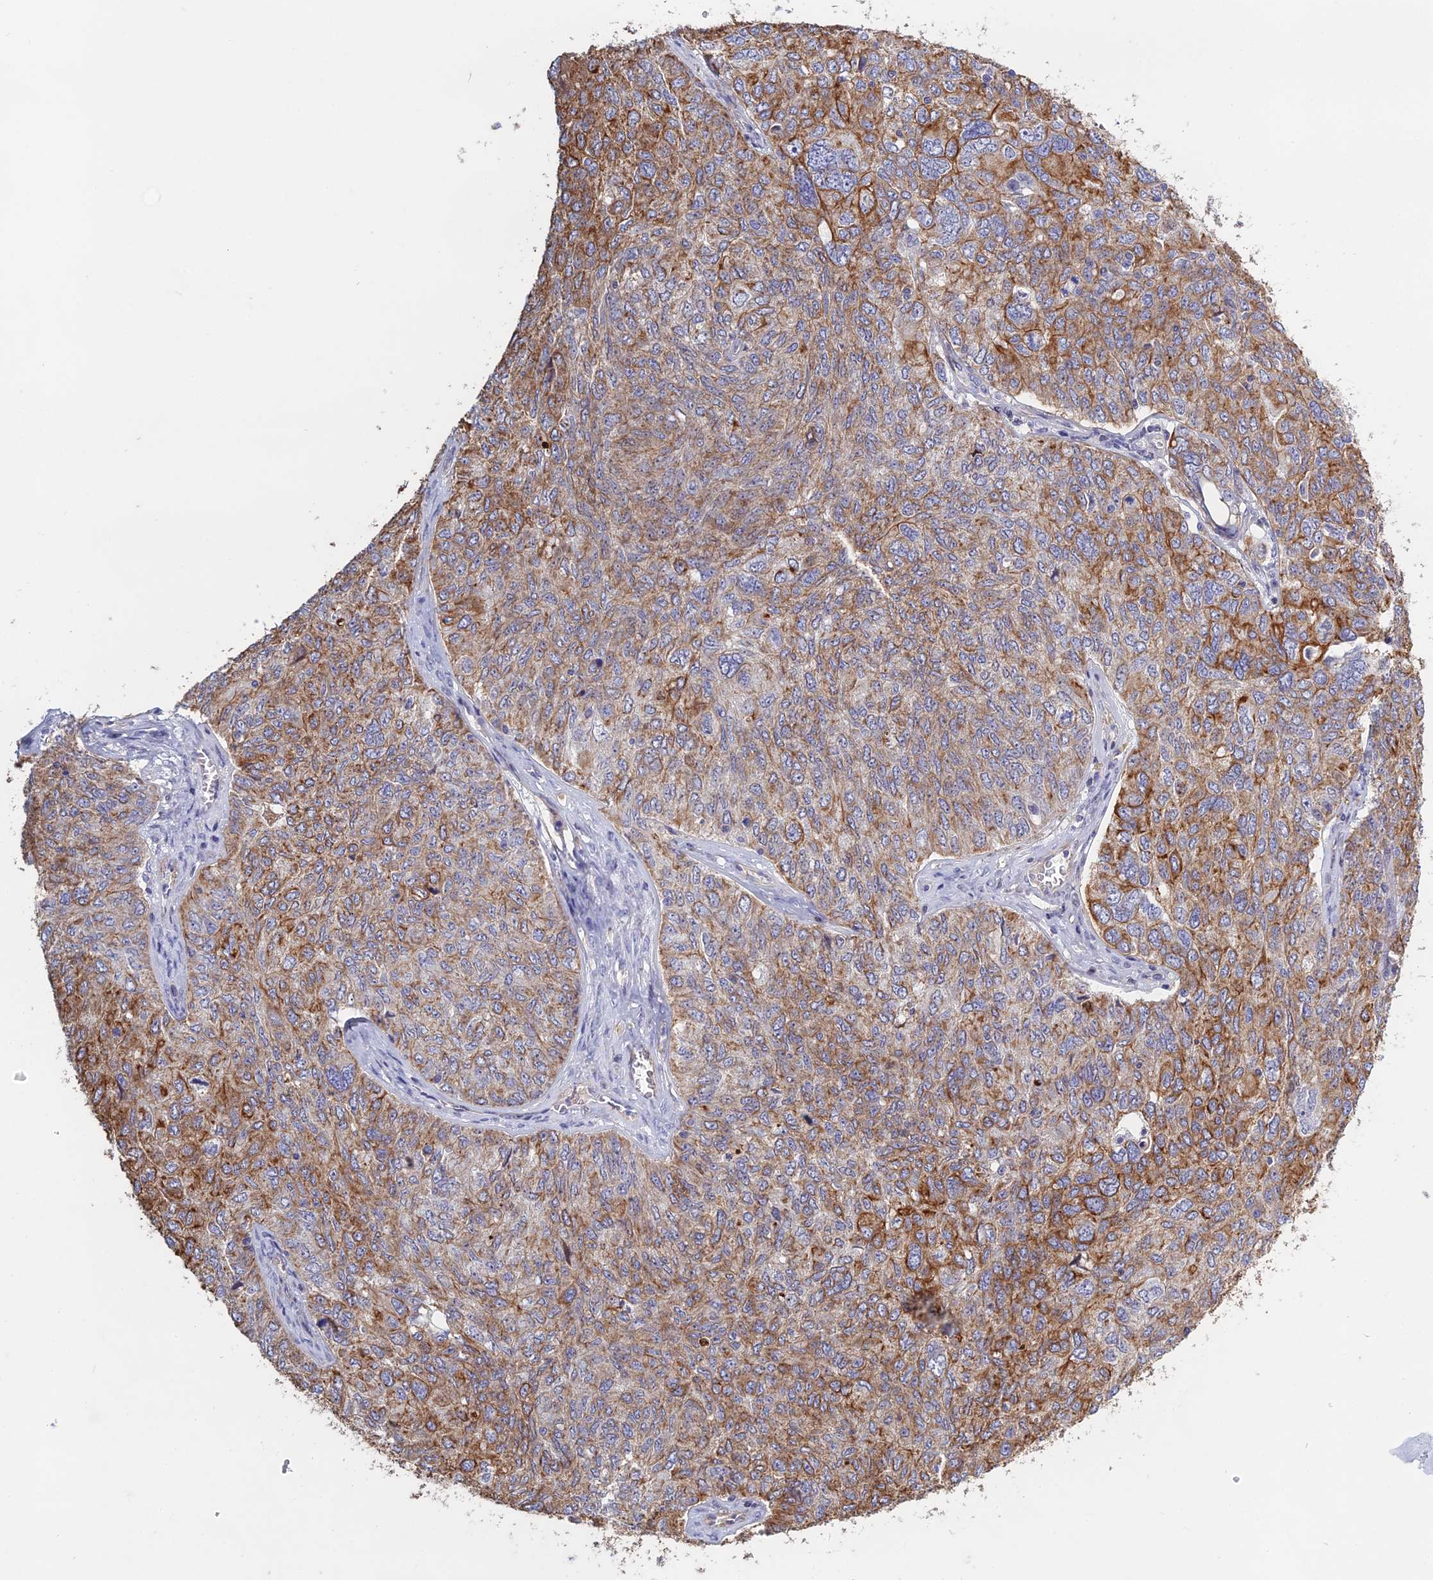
{"staining": {"intensity": "moderate", "quantity": ">75%", "location": "cytoplasmic/membranous"}, "tissue": "ovarian cancer", "cell_type": "Tumor cells", "image_type": "cancer", "snomed": [{"axis": "morphology", "description": "Carcinoma, endometroid"}, {"axis": "topography", "description": "Ovary"}], "caption": "Immunohistochemistry (IHC) photomicrograph of neoplastic tissue: ovarian cancer (endometroid carcinoma) stained using immunohistochemistry (IHC) shows medium levels of moderate protein expression localized specifically in the cytoplasmic/membranous of tumor cells, appearing as a cytoplasmic/membranous brown color.", "gene": "LZTS2", "patient": {"sex": "female", "age": 62}}